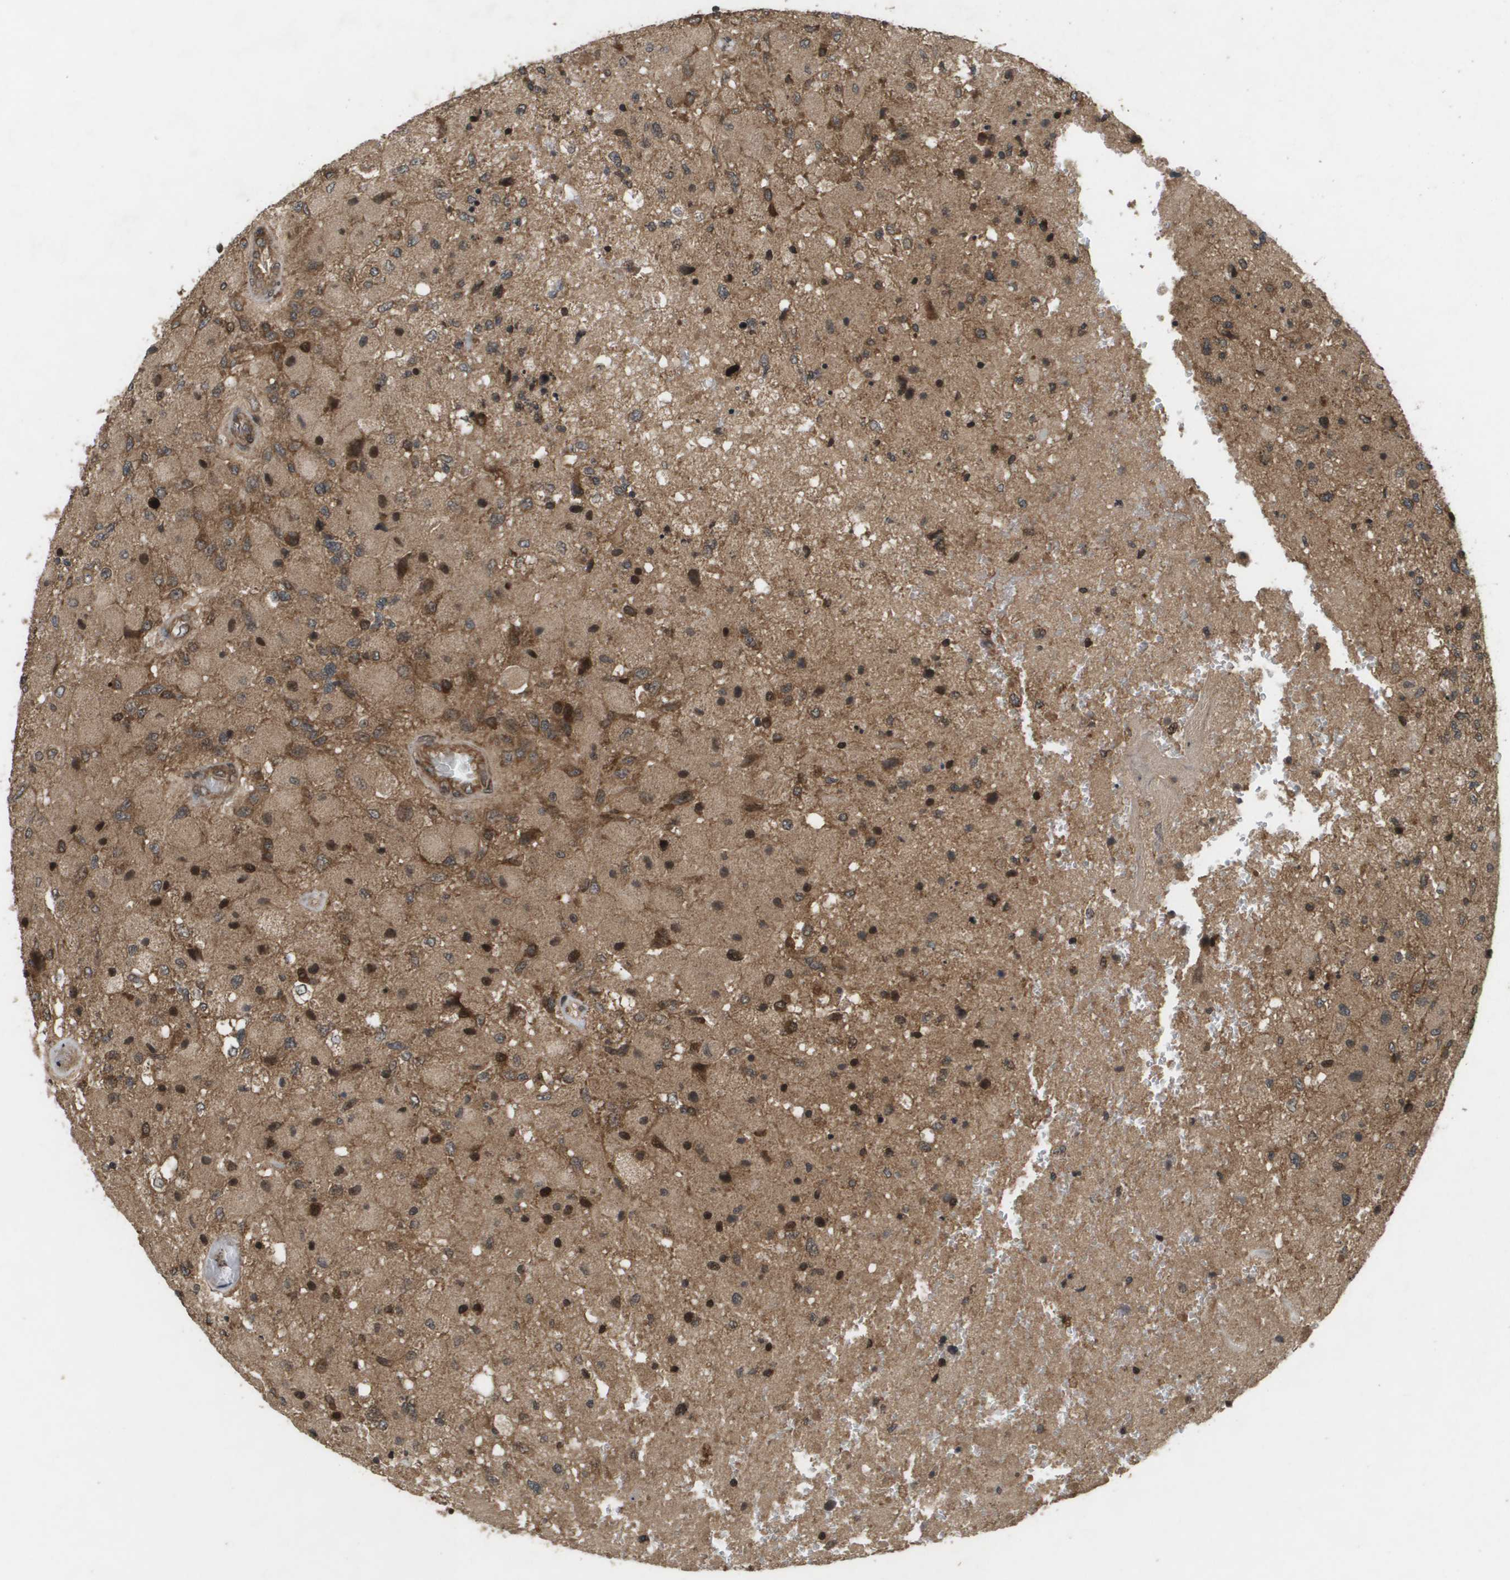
{"staining": {"intensity": "strong", "quantity": "25%-75%", "location": "cytoplasmic/membranous,nuclear"}, "tissue": "glioma", "cell_type": "Tumor cells", "image_type": "cancer", "snomed": [{"axis": "morphology", "description": "Normal tissue, NOS"}, {"axis": "morphology", "description": "Glioma, malignant, High grade"}, {"axis": "topography", "description": "Cerebral cortex"}], "caption": "Protein expression analysis of glioma exhibits strong cytoplasmic/membranous and nuclear staining in about 25%-75% of tumor cells.", "gene": "KIF11", "patient": {"sex": "male", "age": 77}}